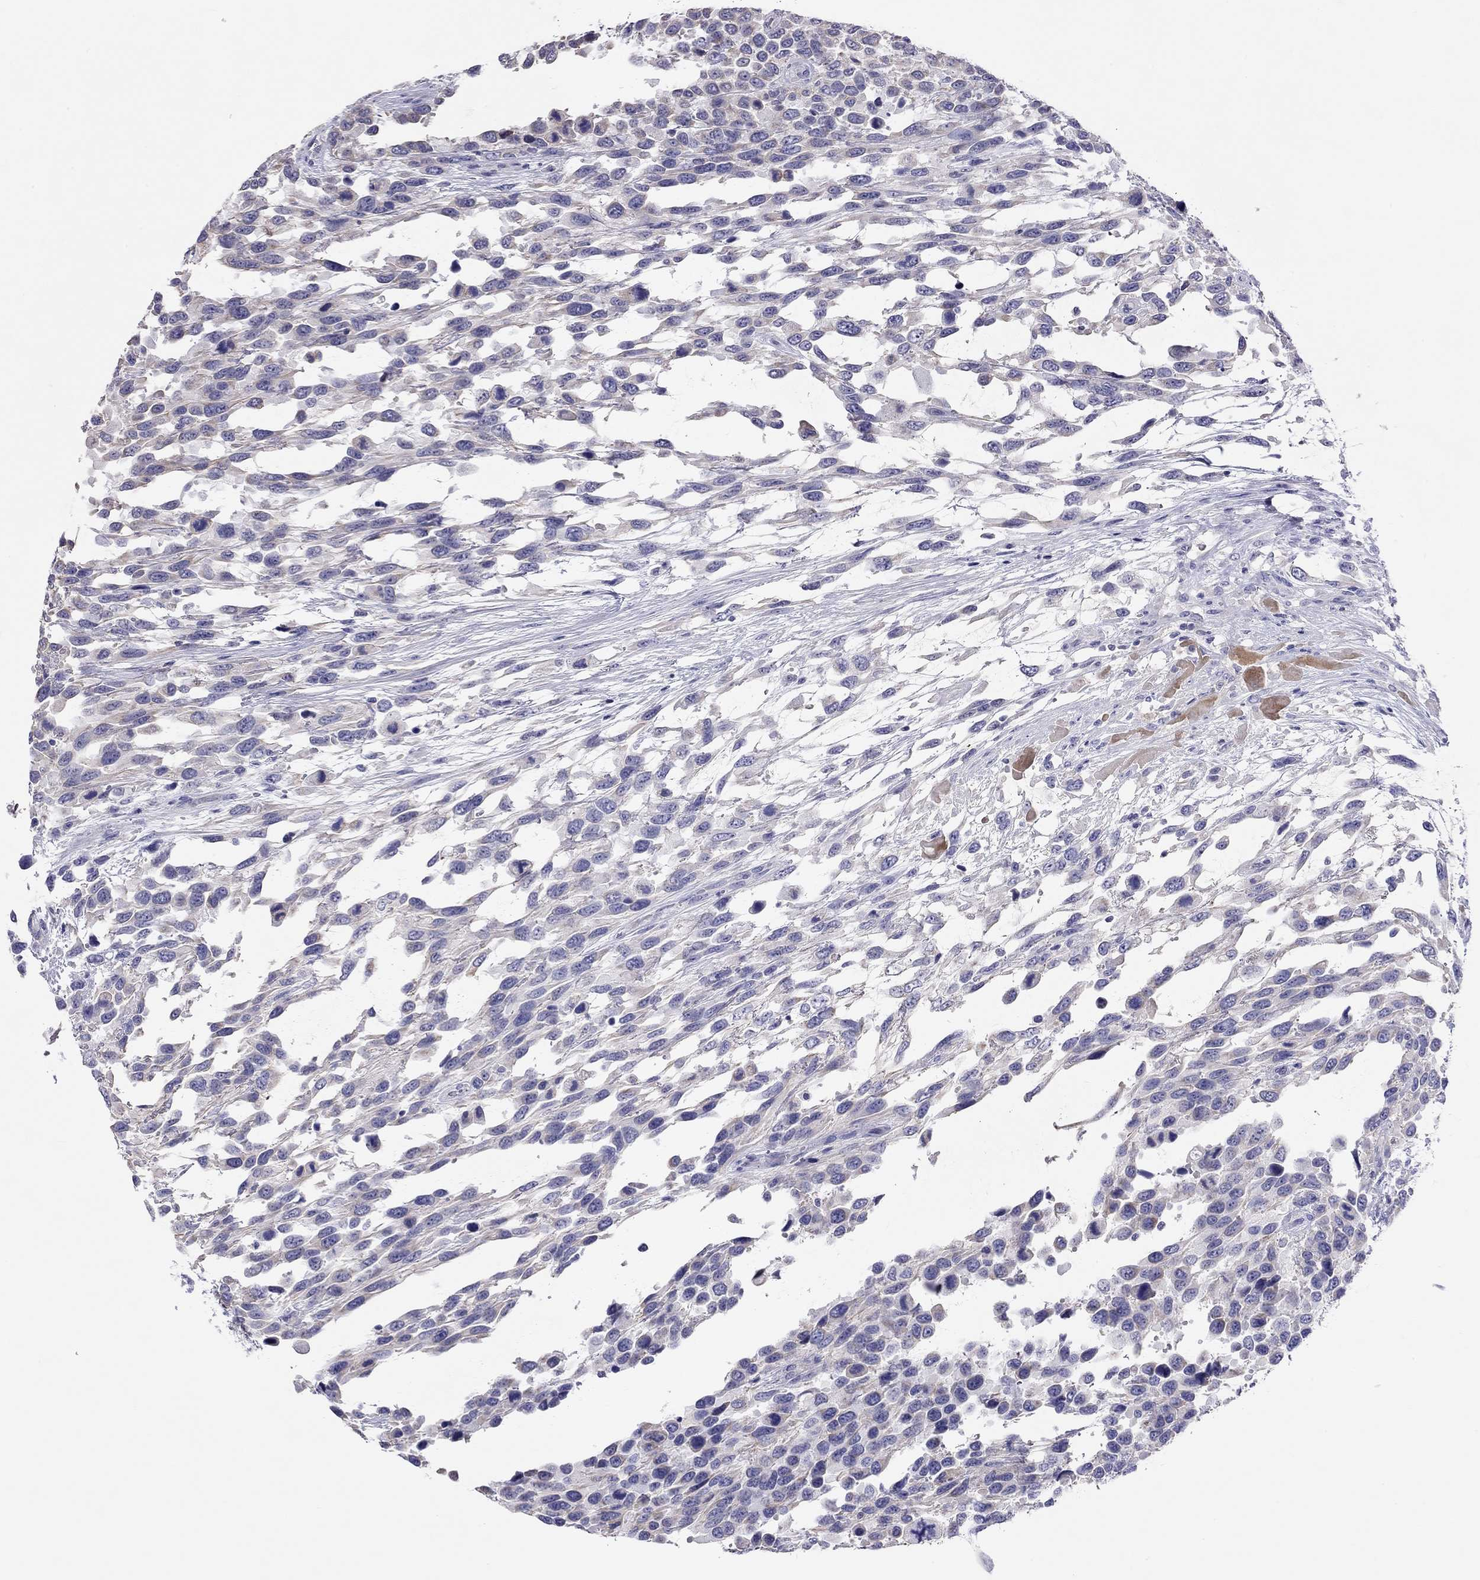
{"staining": {"intensity": "negative", "quantity": "none", "location": "none"}, "tissue": "urothelial cancer", "cell_type": "Tumor cells", "image_type": "cancer", "snomed": [{"axis": "morphology", "description": "Urothelial carcinoma, High grade"}, {"axis": "topography", "description": "Urinary bladder"}], "caption": "A high-resolution micrograph shows immunohistochemistry staining of high-grade urothelial carcinoma, which demonstrates no significant expression in tumor cells. (DAB (3,3'-diaminobenzidine) IHC, high magnification).", "gene": "CAPNS2", "patient": {"sex": "female", "age": 70}}